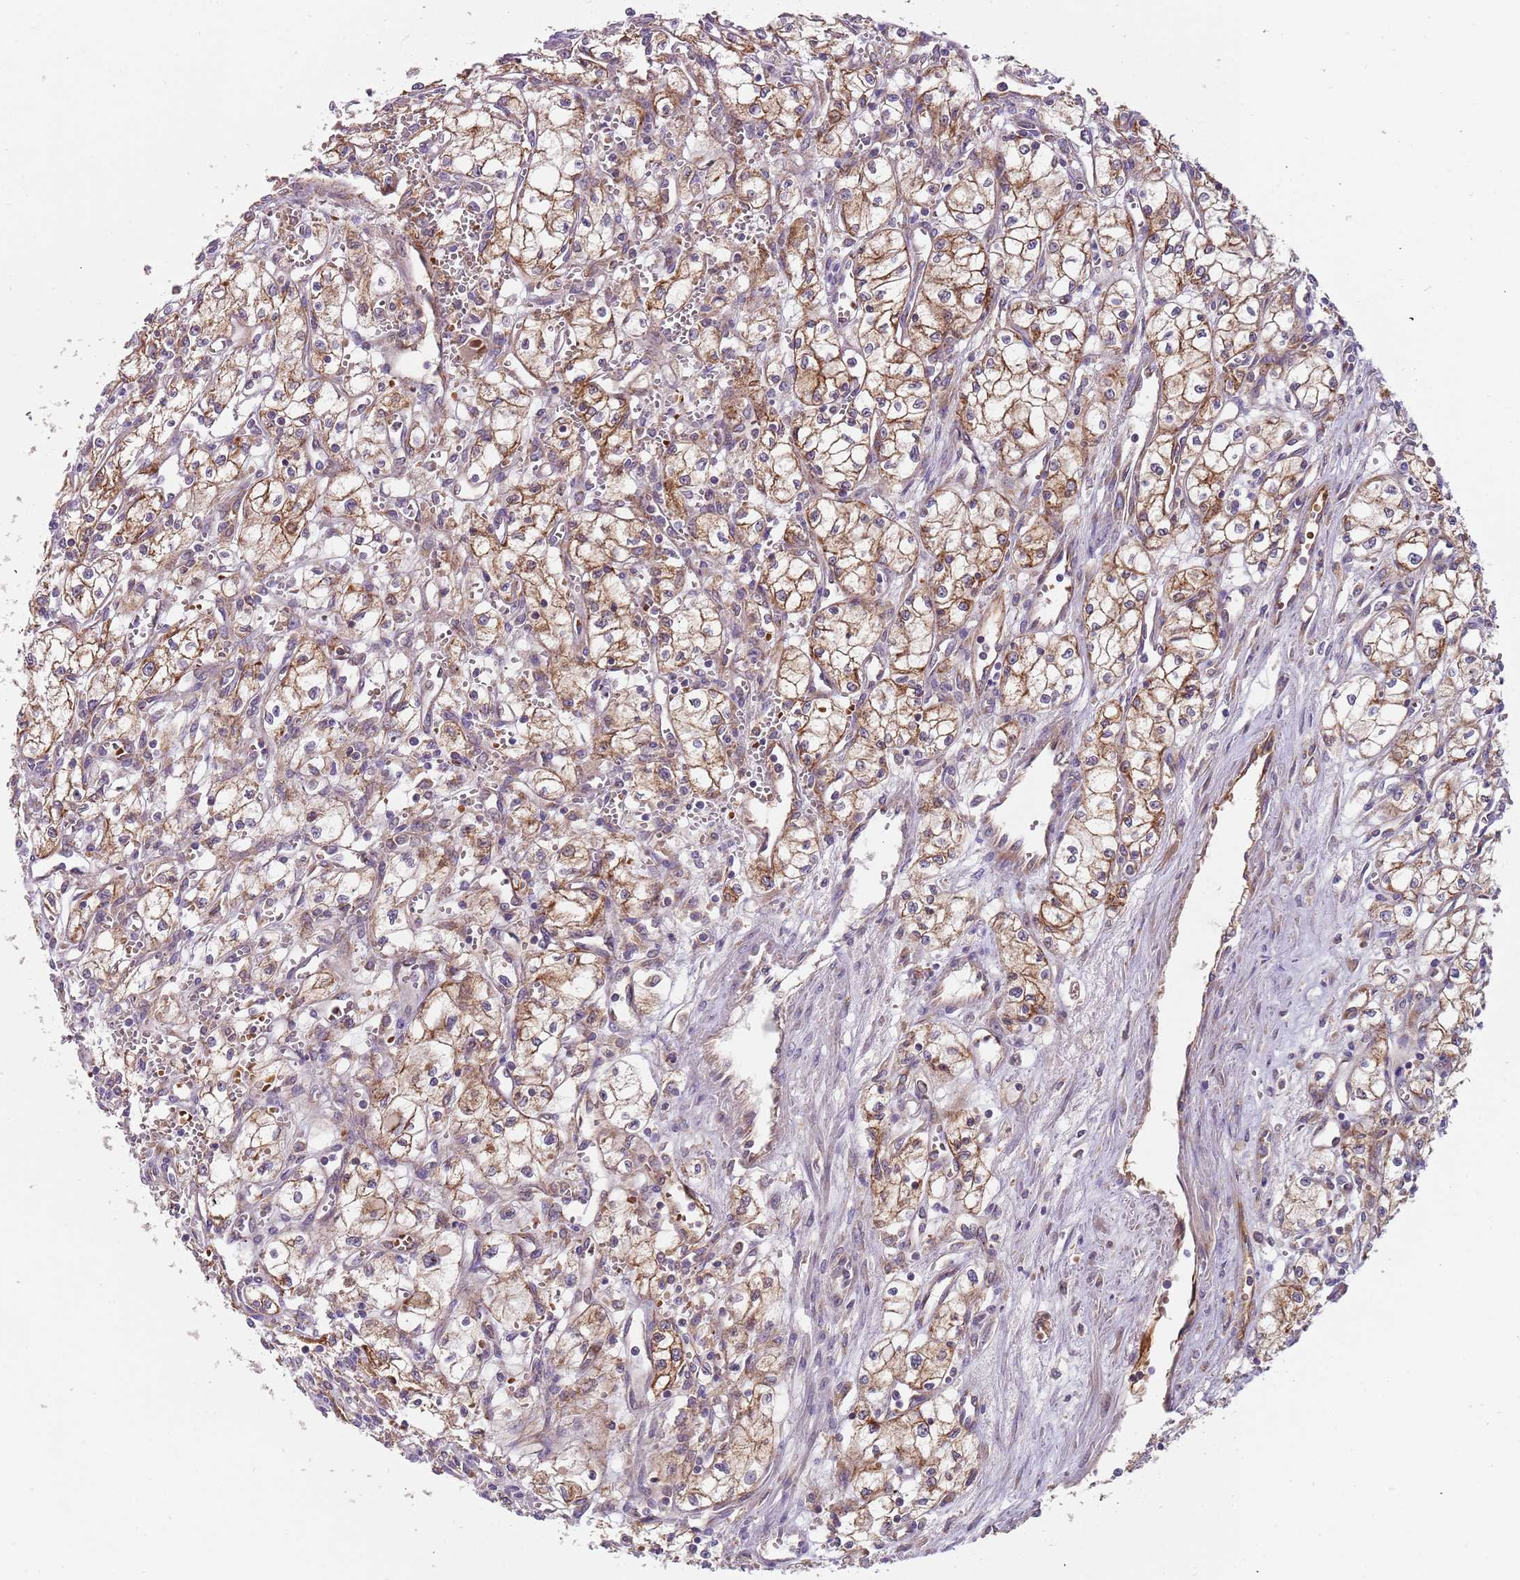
{"staining": {"intensity": "moderate", "quantity": ">75%", "location": "cytoplasmic/membranous"}, "tissue": "renal cancer", "cell_type": "Tumor cells", "image_type": "cancer", "snomed": [{"axis": "morphology", "description": "Adenocarcinoma, NOS"}, {"axis": "topography", "description": "Kidney"}], "caption": "This is an image of immunohistochemistry staining of renal adenocarcinoma, which shows moderate expression in the cytoplasmic/membranous of tumor cells.", "gene": "VWCE", "patient": {"sex": "male", "age": 59}}